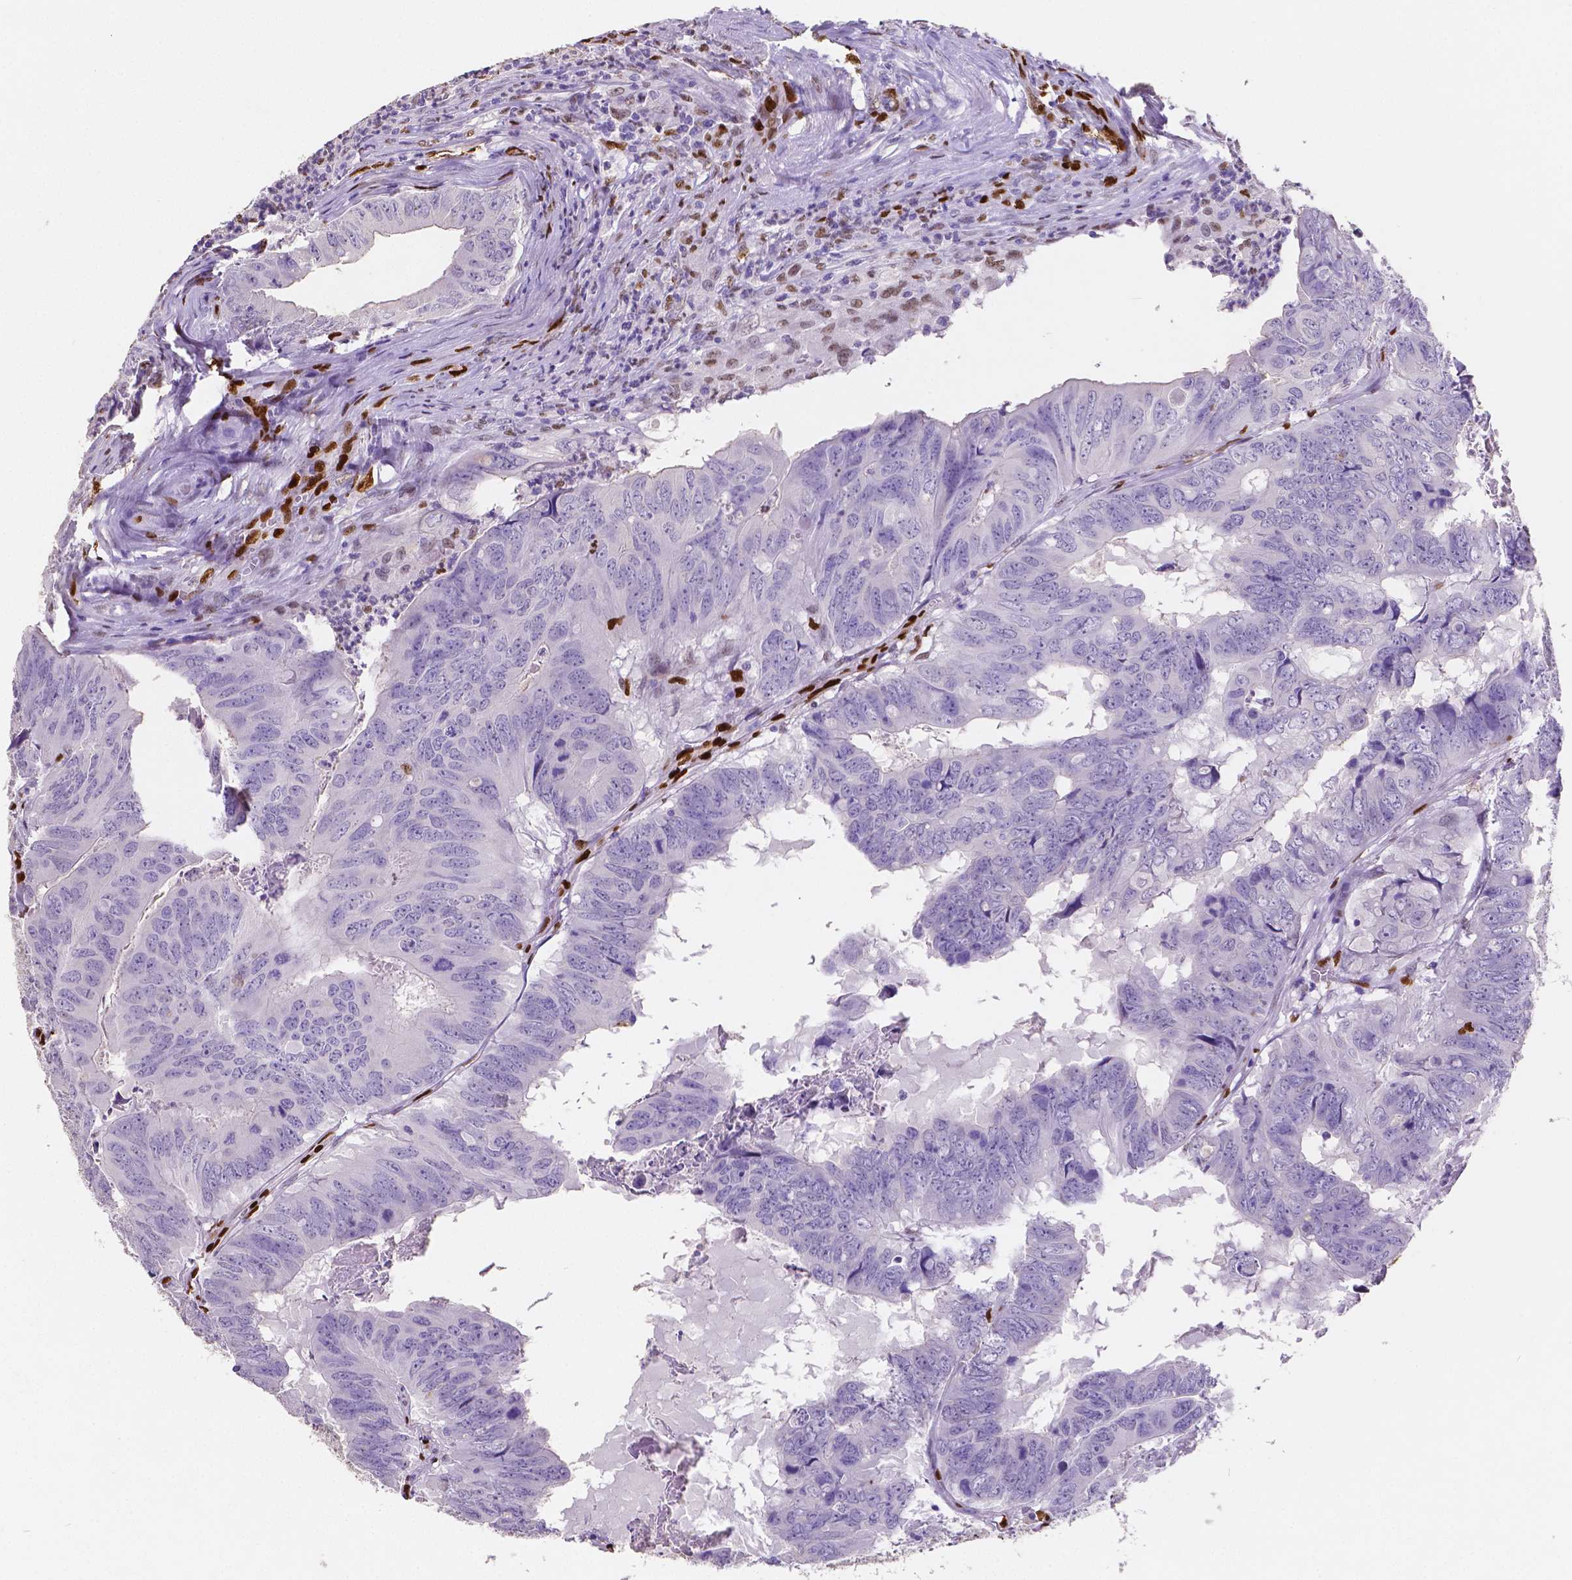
{"staining": {"intensity": "negative", "quantity": "none", "location": "none"}, "tissue": "colorectal cancer", "cell_type": "Tumor cells", "image_type": "cancer", "snomed": [{"axis": "morphology", "description": "Adenocarcinoma, NOS"}, {"axis": "topography", "description": "Colon"}], "caption": "Colorectal adenocarcinoma was stained to show a protein in brown. There is no significant expression in tumor cells.", "gene": "MEF2C", "patient": {"sex": "male", "age": 79}}